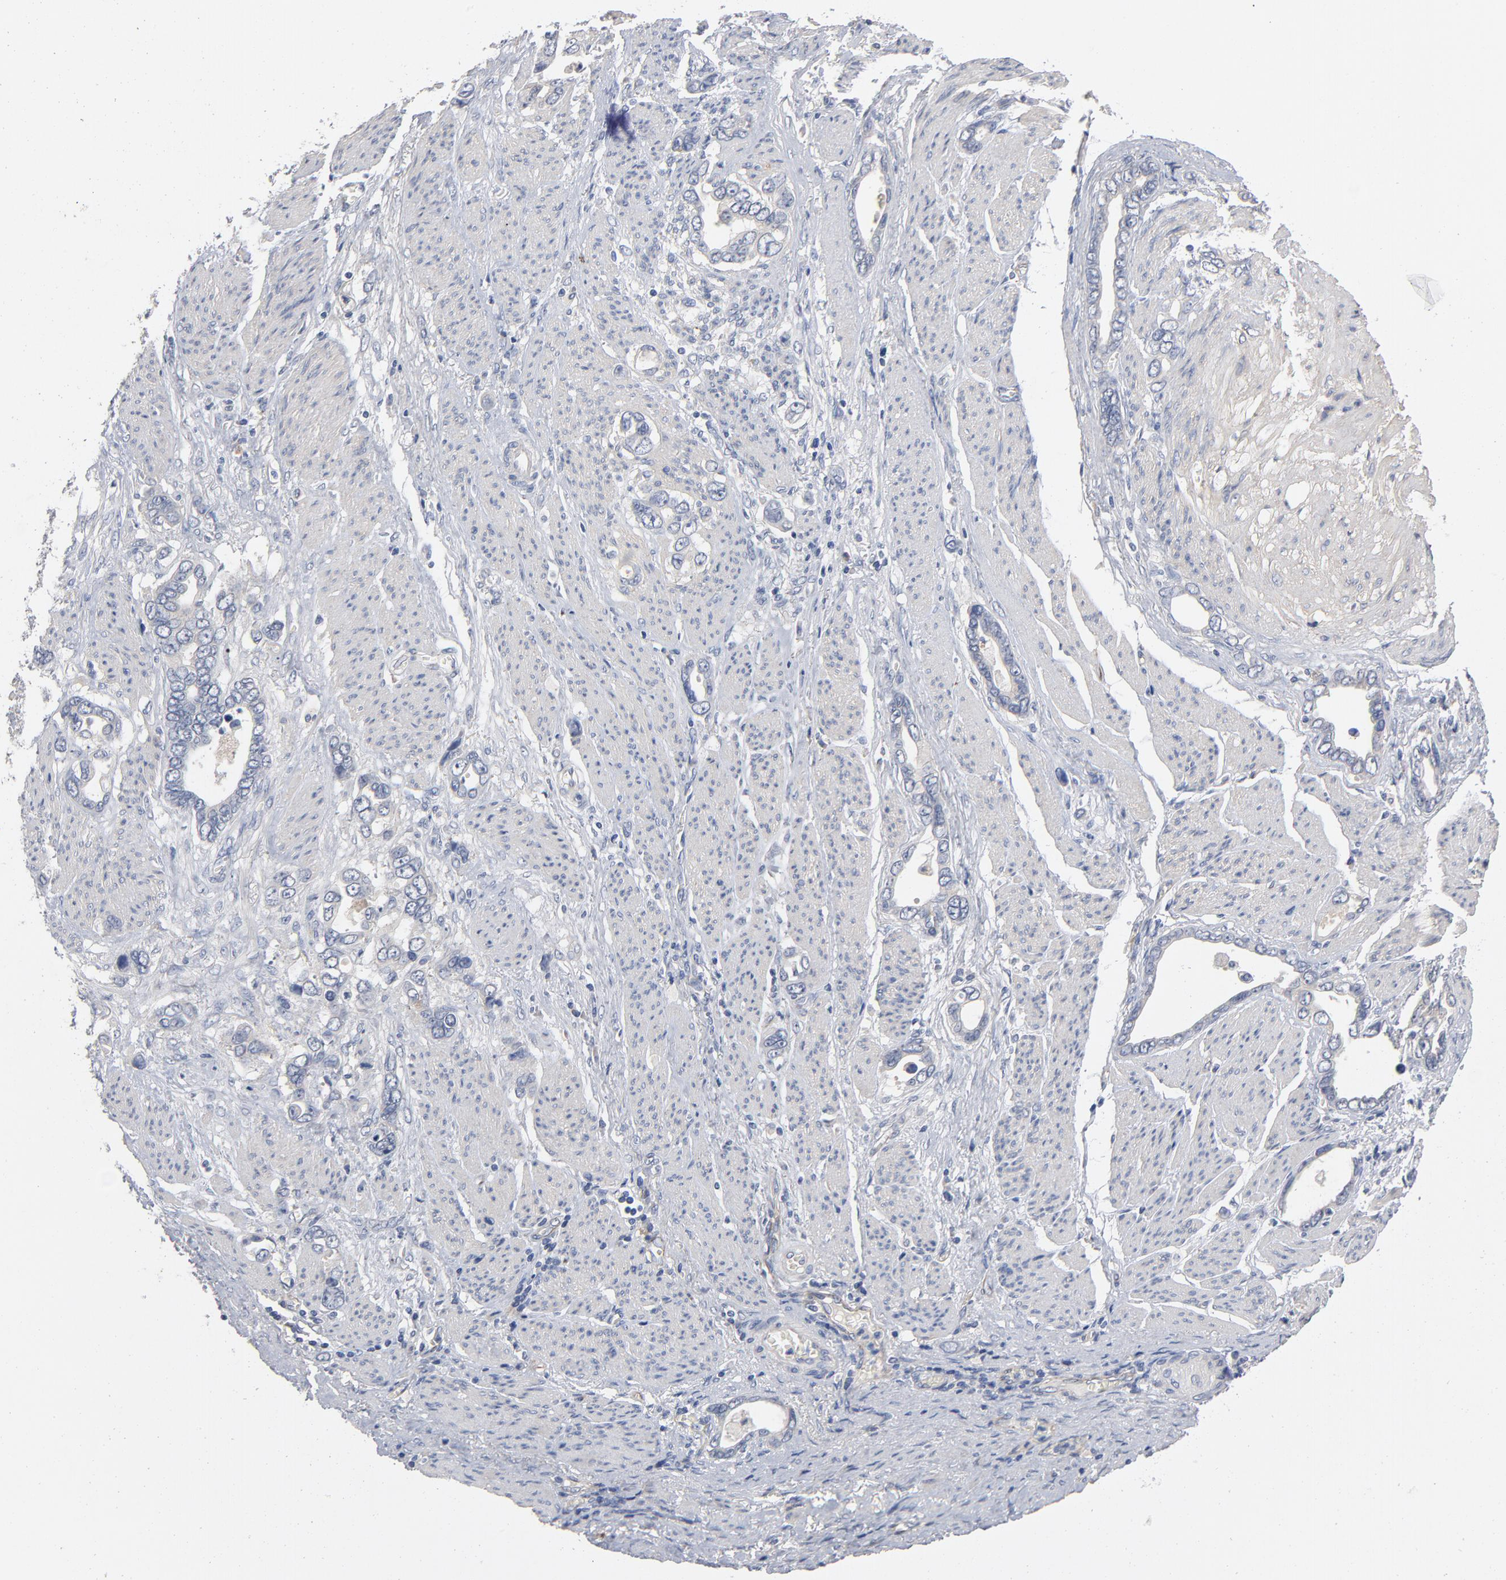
{"staining": {"intensity": "negative", "quantity": "none", "location": "none"}, "tissue": "stomach cancer", "cell_type": "Tumor cells", "image_type": "cancer", "snomed": [{"axis": "morphology", "description": "Adenocarcinoma, NOS"}, {"axis": "topography", "description": "Stomach"}], "caption": "Stomach cancer was stained to show a protein in brown. There is no significant staining in tumor cells.", "gene": "CCDC134", "patient": {"sex": "male", "age": 78}}